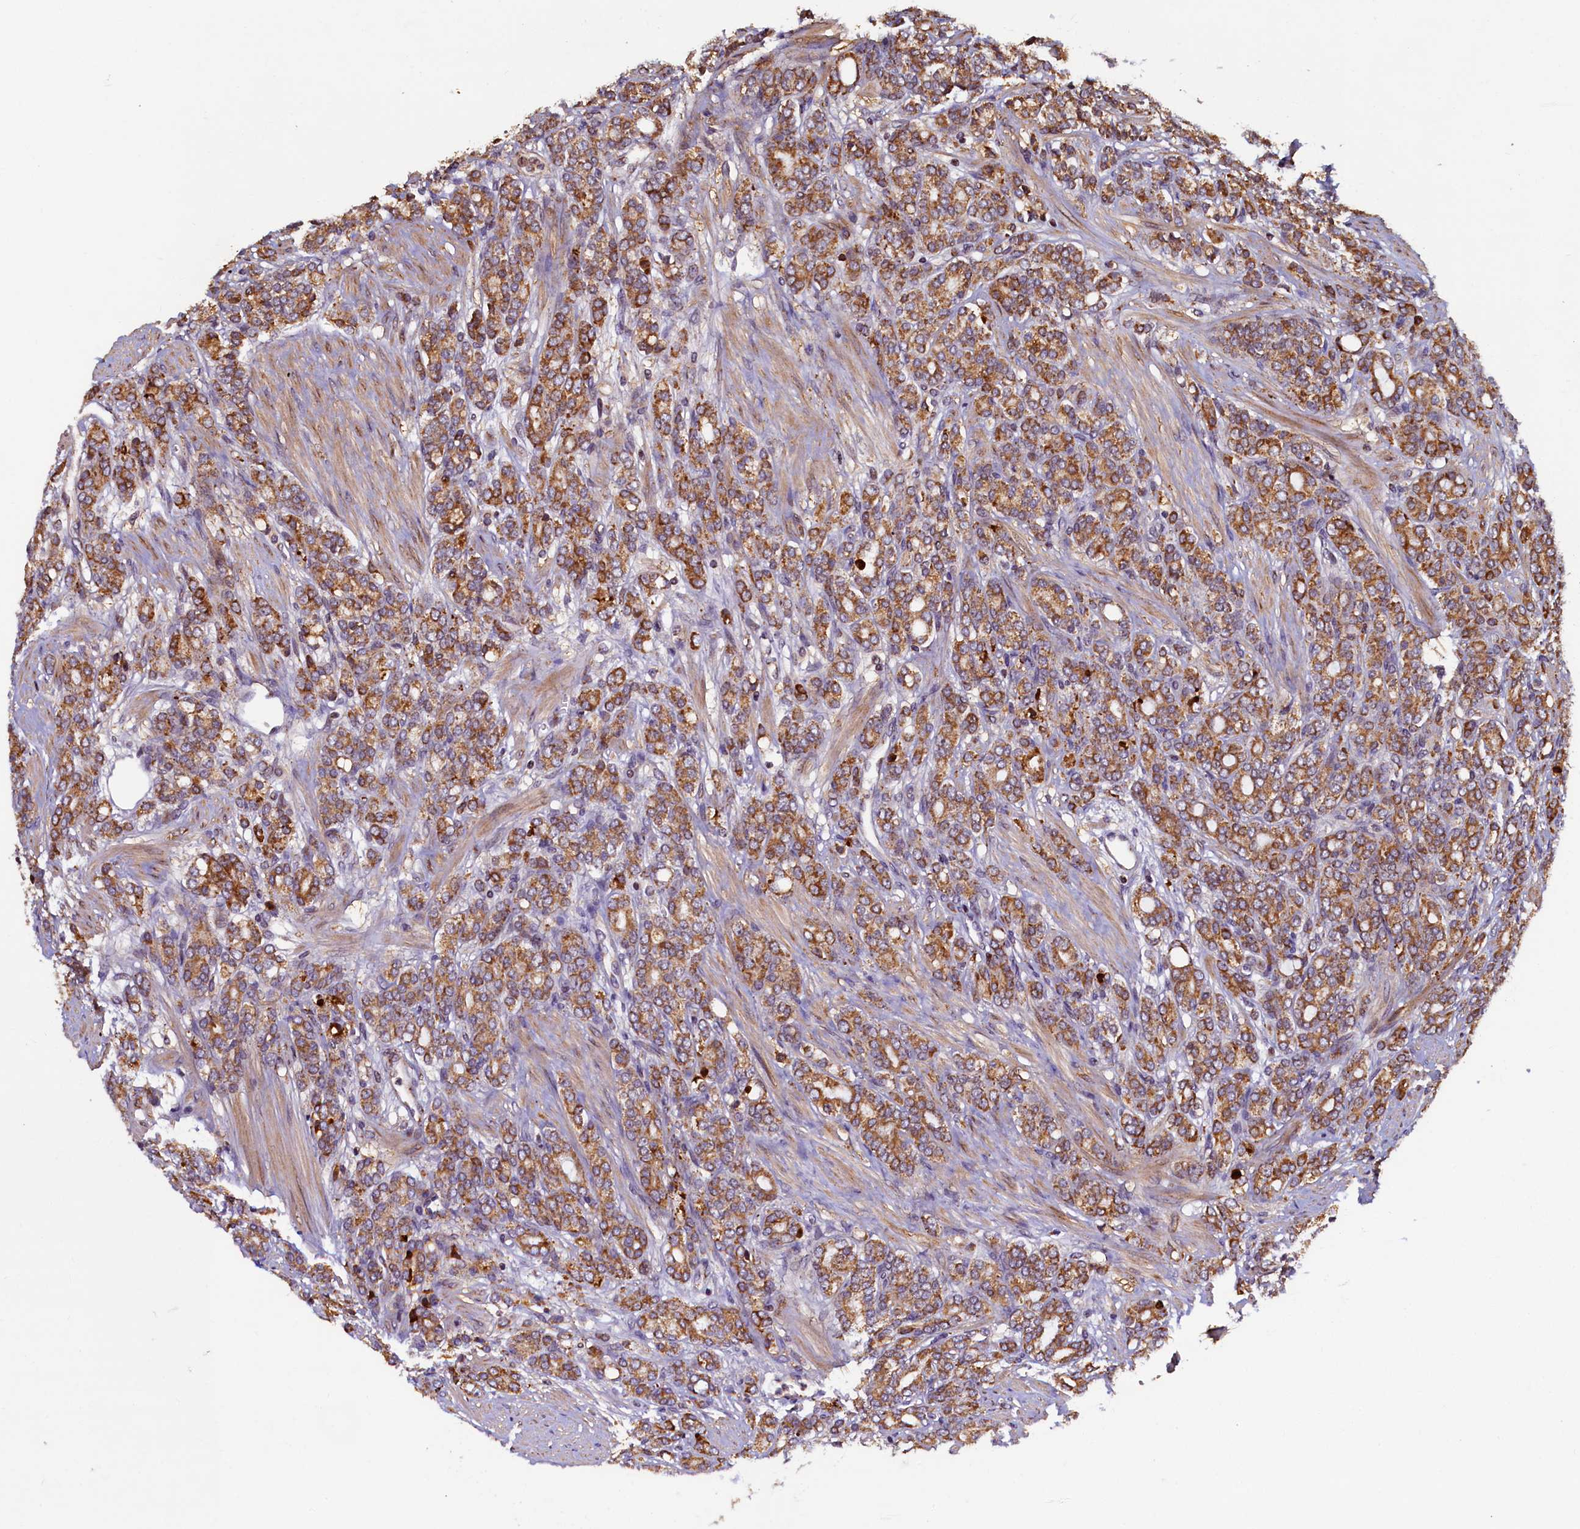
{"staining": {"intensity": "moderate", "quantity": ">75%", "location": "cytoplasmic/membranous"}, "tissue": "prostate cancer", "cell_type": "Tumor cells", "image_type": "cancer", "snomed": [{"axis": "morphology", "description": "Adenocarcinoma, High grade"}, {"axis": "topography", "description": "Prostate"}], "caption": "Tumor cells display medium levels of moderate cytoplasmic/membranous positivity in approximately >75% of cells in prostate adenocarcinoma (high-grade).", "gene": "NCKAP5L", "patient": {"sex": "male", "age": 62}}